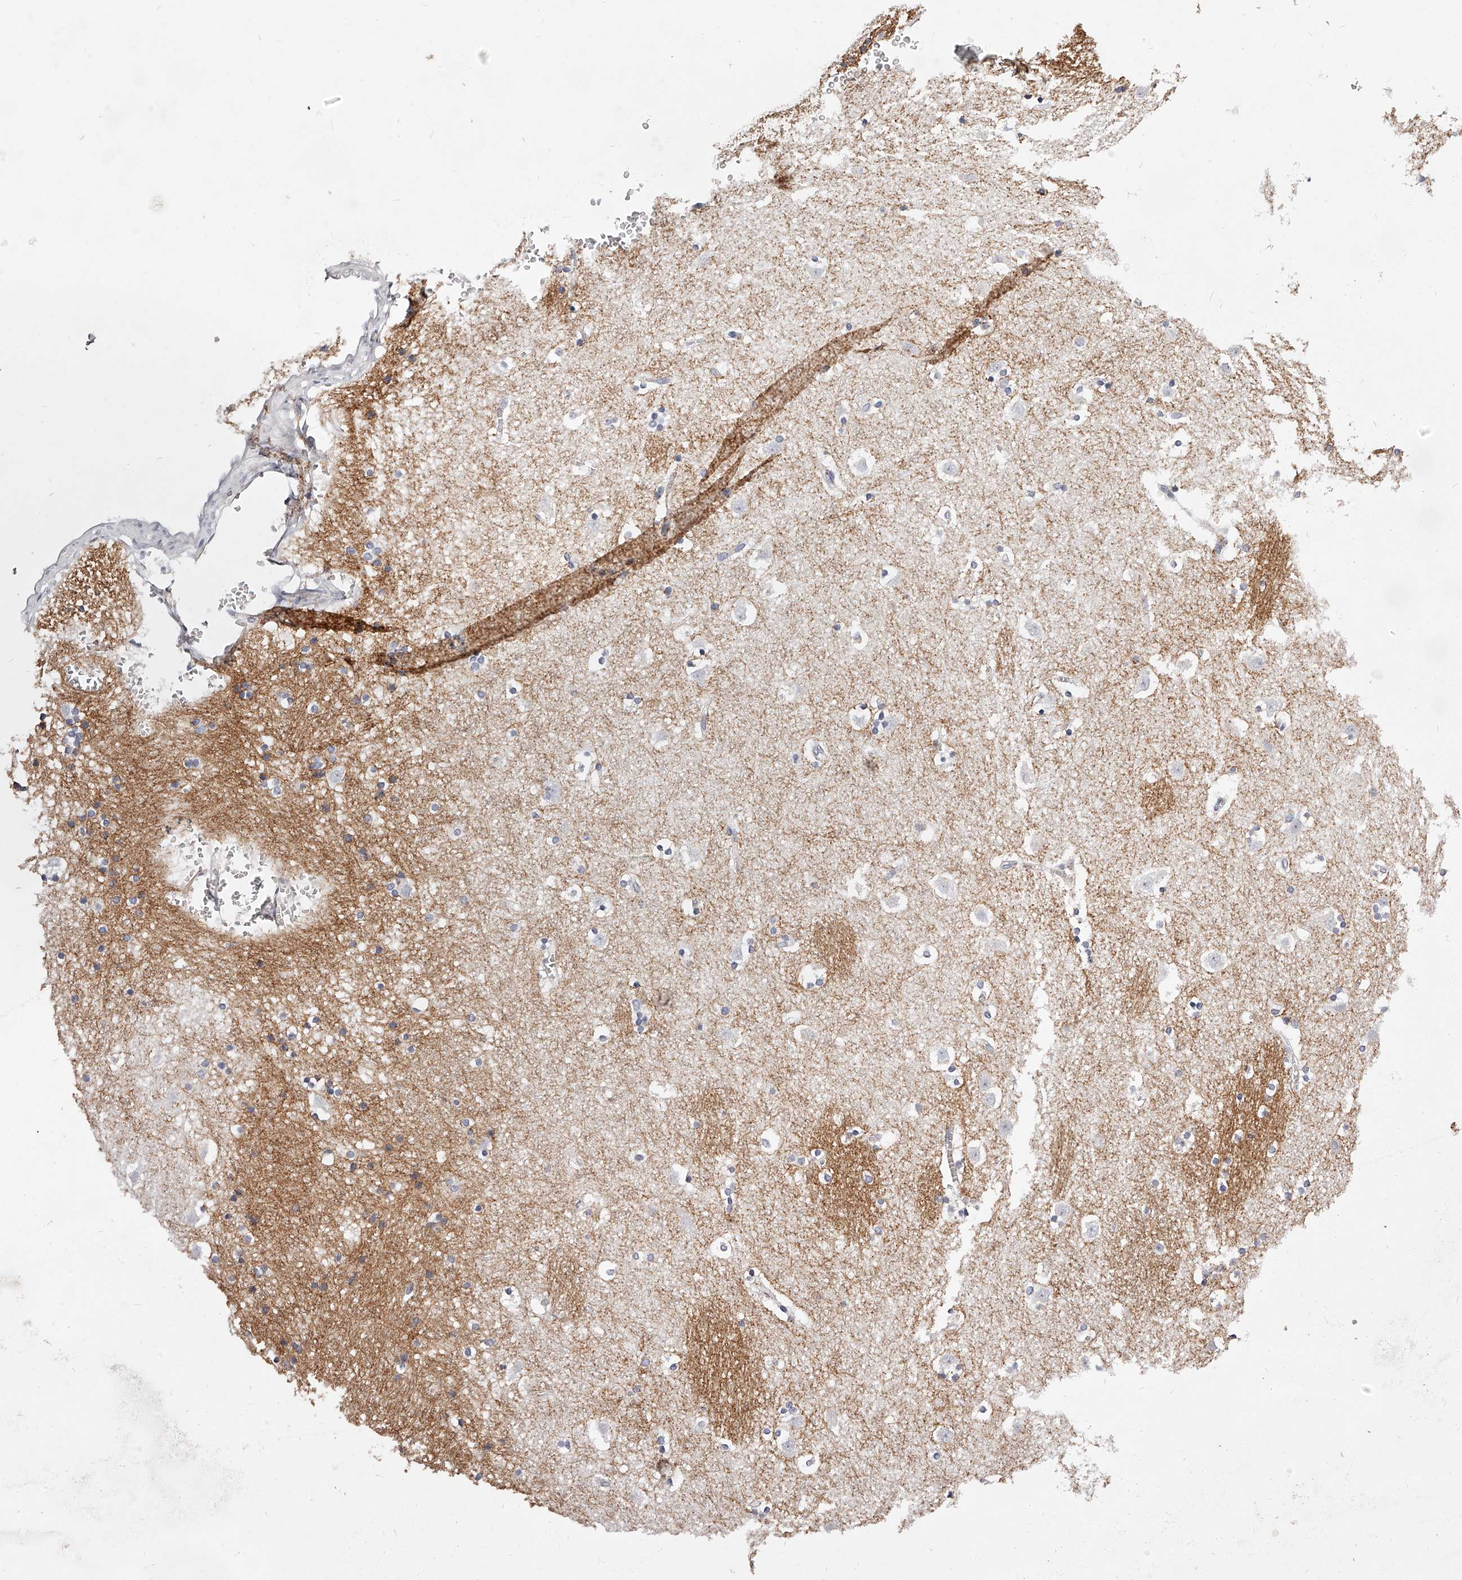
{"staining": {"intensity": "weak", "quantity": "<25%", "location": "cytoplasmic/membranous"}, "tissue": "caudate", "cell_type": "Glial cells", "image_type": "normal", "snomed": [{"axis": "morphology", "description": "Normal tissue, NOS"}, {"axis": "topography", "description": "Lateral ventricle wall"}], "caption": "This image is of benign caudate stained with immunohistochemistry to label a protein in brown with the nuclei are counter-stained blue. There is no staining in glial cells.", "gene": "CD82", "patient": {"sex": "male", "age": 45}}